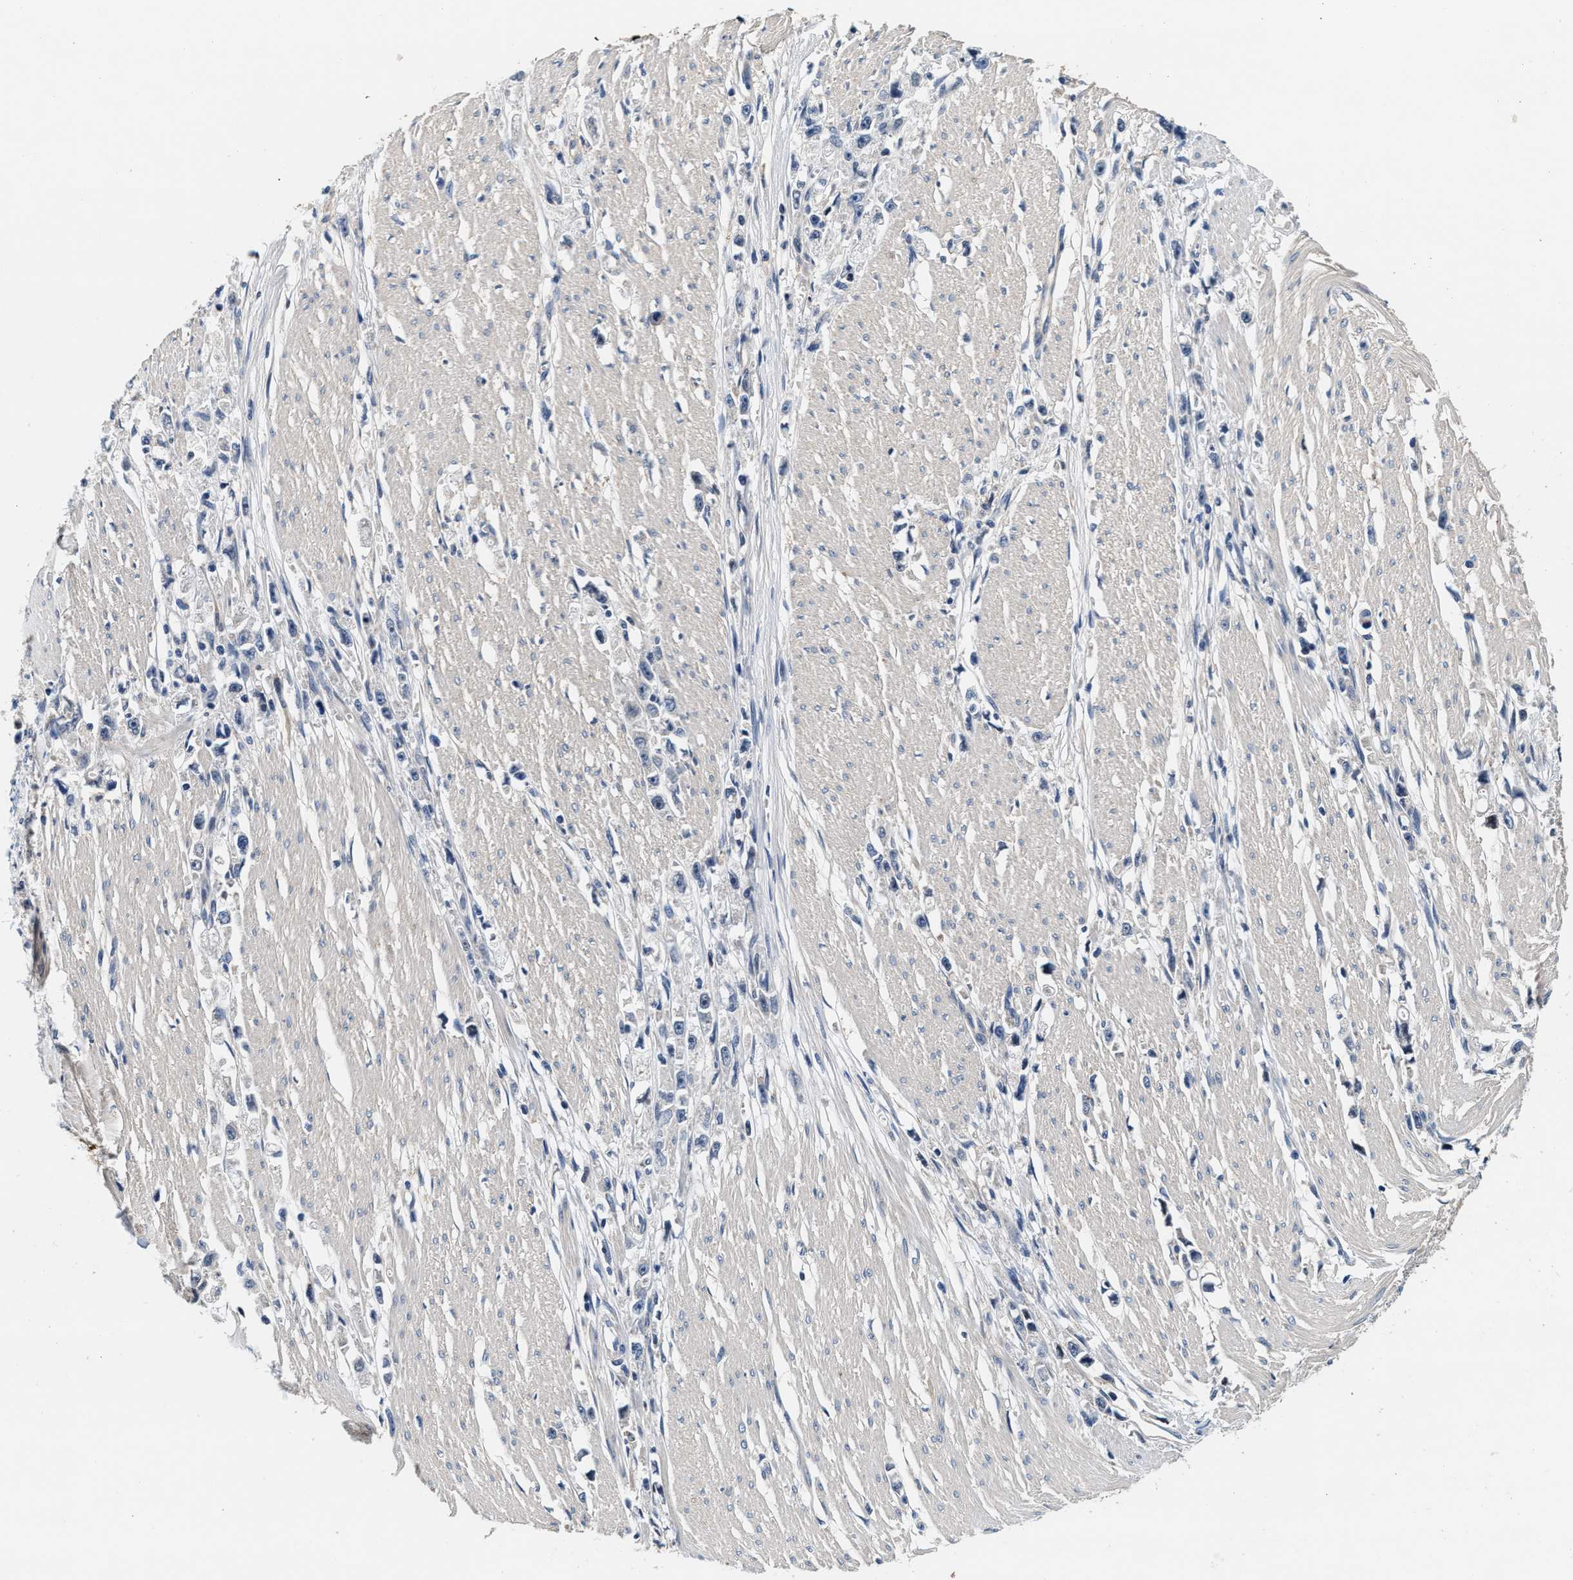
{"staining": {"intensity": "negative", "quantity": "none", "location": "none"}, "tissue": "stomach cancer", "cell_type": "Tumor cells", "image_type": "cancer", "snomed": [{"axis": "morphology", "description": "Adenocarcinoma, NOS"}, {"axis": "topography", "description": "Stomach"}], "caption": "Tumor cells are negative for brown protein staining in stomach adenocarcinoma. Nuclei are stained in blue.", "gene": "PHPT1", "patient": {"sex": "female", "age": 59}}